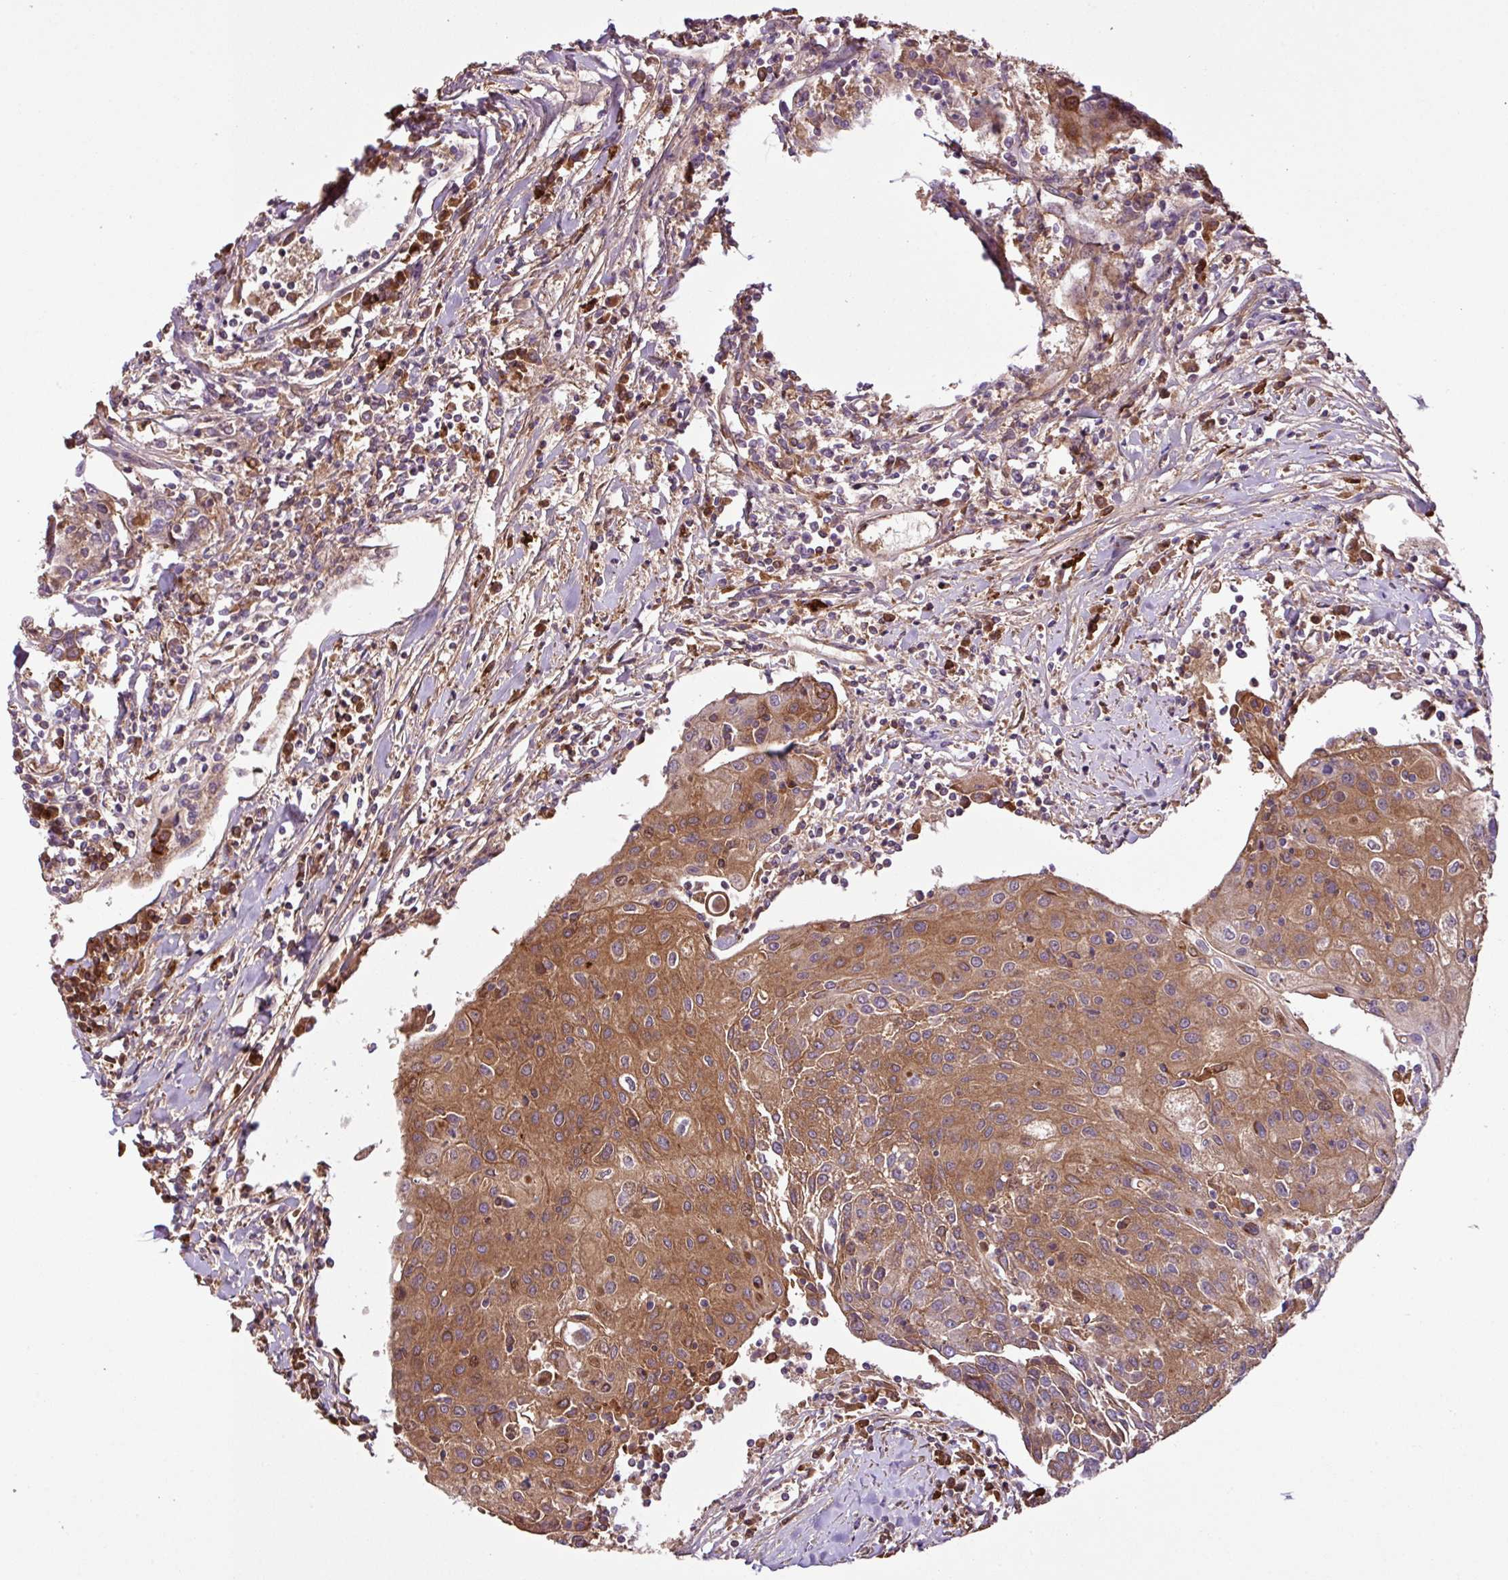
{"staining": {"intensity": "moderate", "quantity": "25%-75%", "location": "cytoplasmic/membranous"}, "tissue": "urothelial cancer", "cell_type": "Tumor cells", "image_type": "cancer", "snomed": [{"axis": "morphology", "description": "Urothelial carcinoma, High grade"}, {"axis": "topography", "description": "Urinary bladder"}], "caption": "Immunohistochemistry (IHC) micrograph of neoplastic tissue: human high-grade urothelial carcinoma stained using IHC demonstrates medium levels of moderate protein expression localized specifically in the cytoplasmic/membranous of tumor cells, appearing as a cytoplasmic/membranous brown color.", "gene": "ZNF266", "patient": {"sex": "female", "age": 85}}